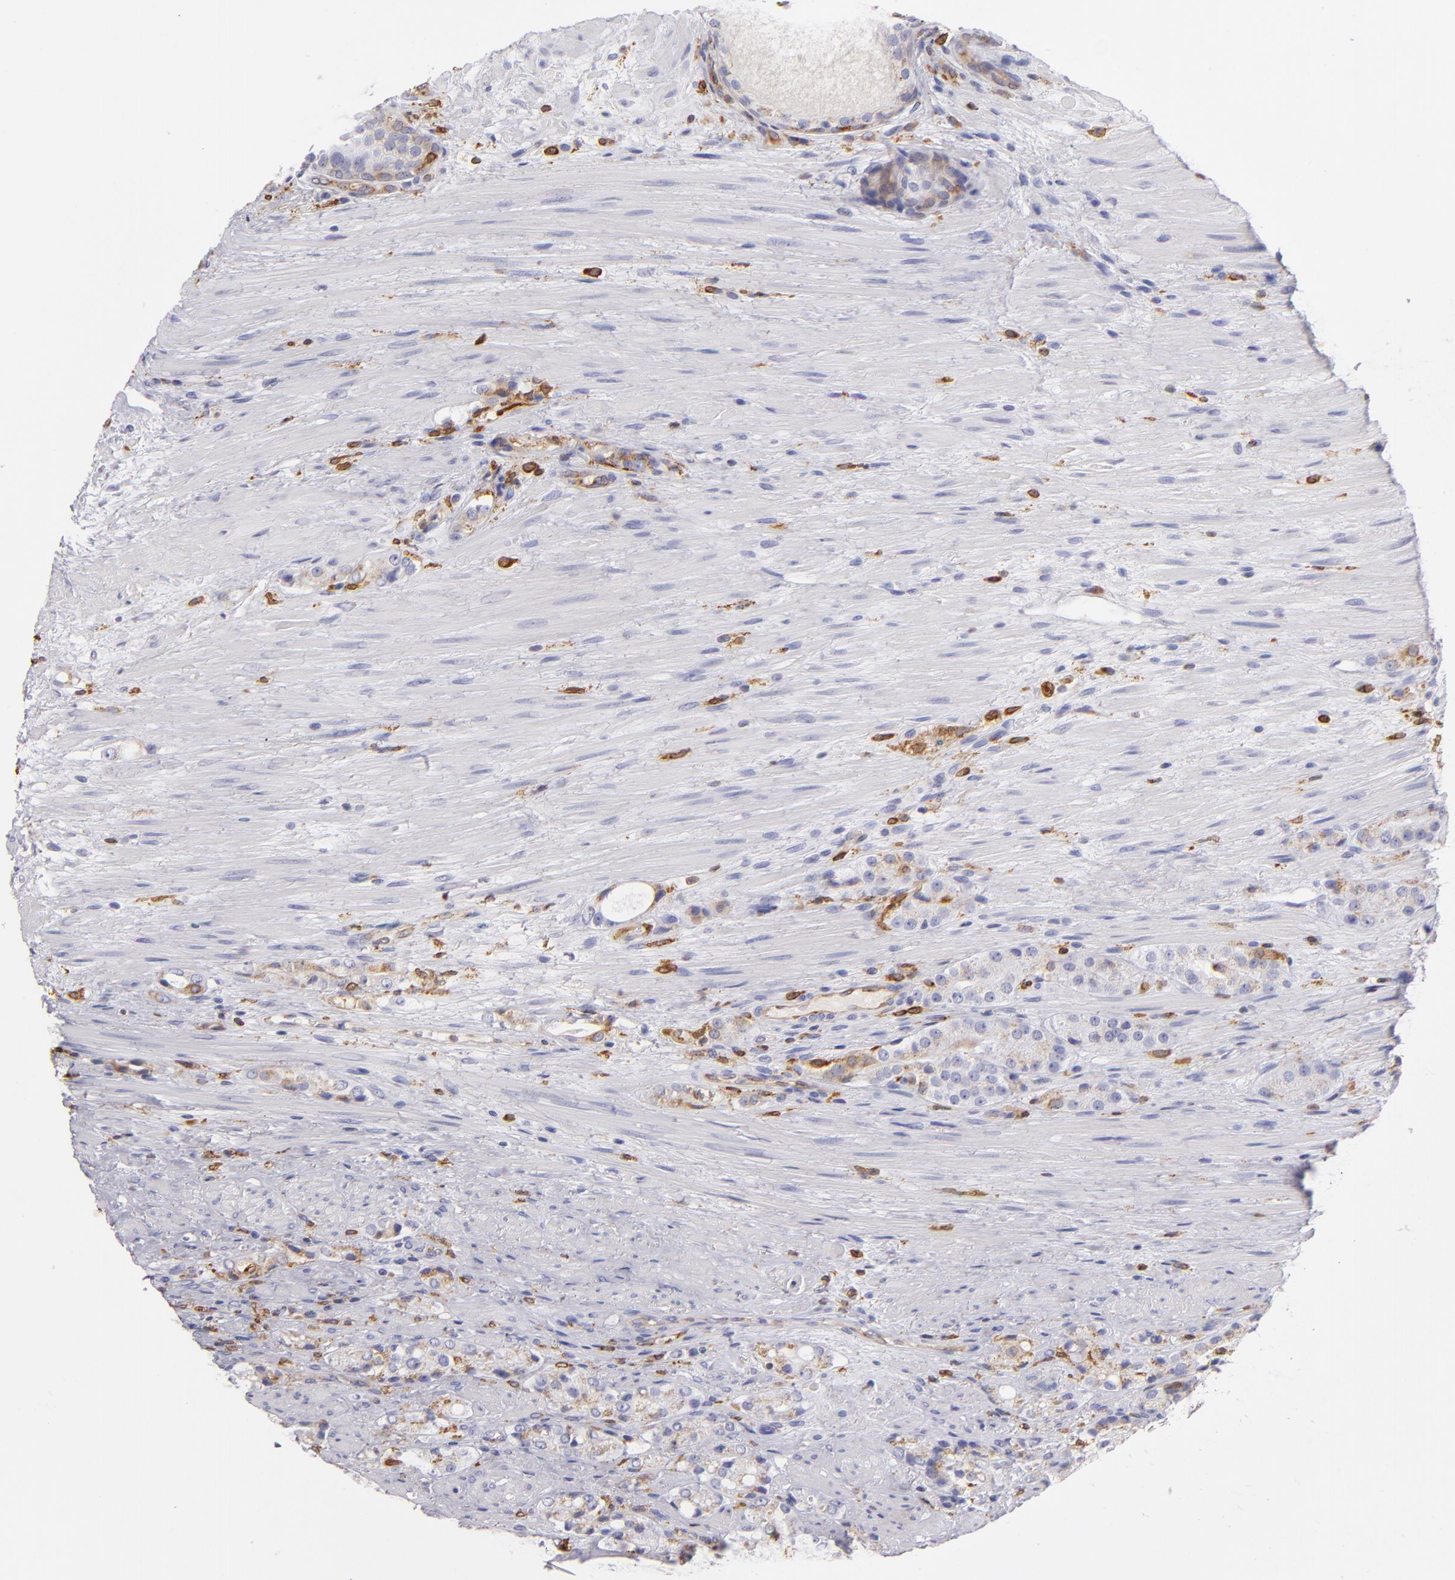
{"staining": {"intensity": "weak", "quantity": "25%-75%", "location": "cytoplasmic/membranous"}, "tissue": "prostate cancer", "cell_type": "Tumor cells", "image_type": "cancer", "snomed": [{"axis": "morphology", "description": "Adenocarcinoma, High grade"}, {"axis": "topography", "description": "Prostate"}], "caption": "Protein staining displays weak cytoplasmic/membranous expression in approximately 25%-75% of tumor cells in prostate cancer (high-grade adenocarcinoma).", "gene": "CD74", "patient": {"sex": "male", "age": 72}}